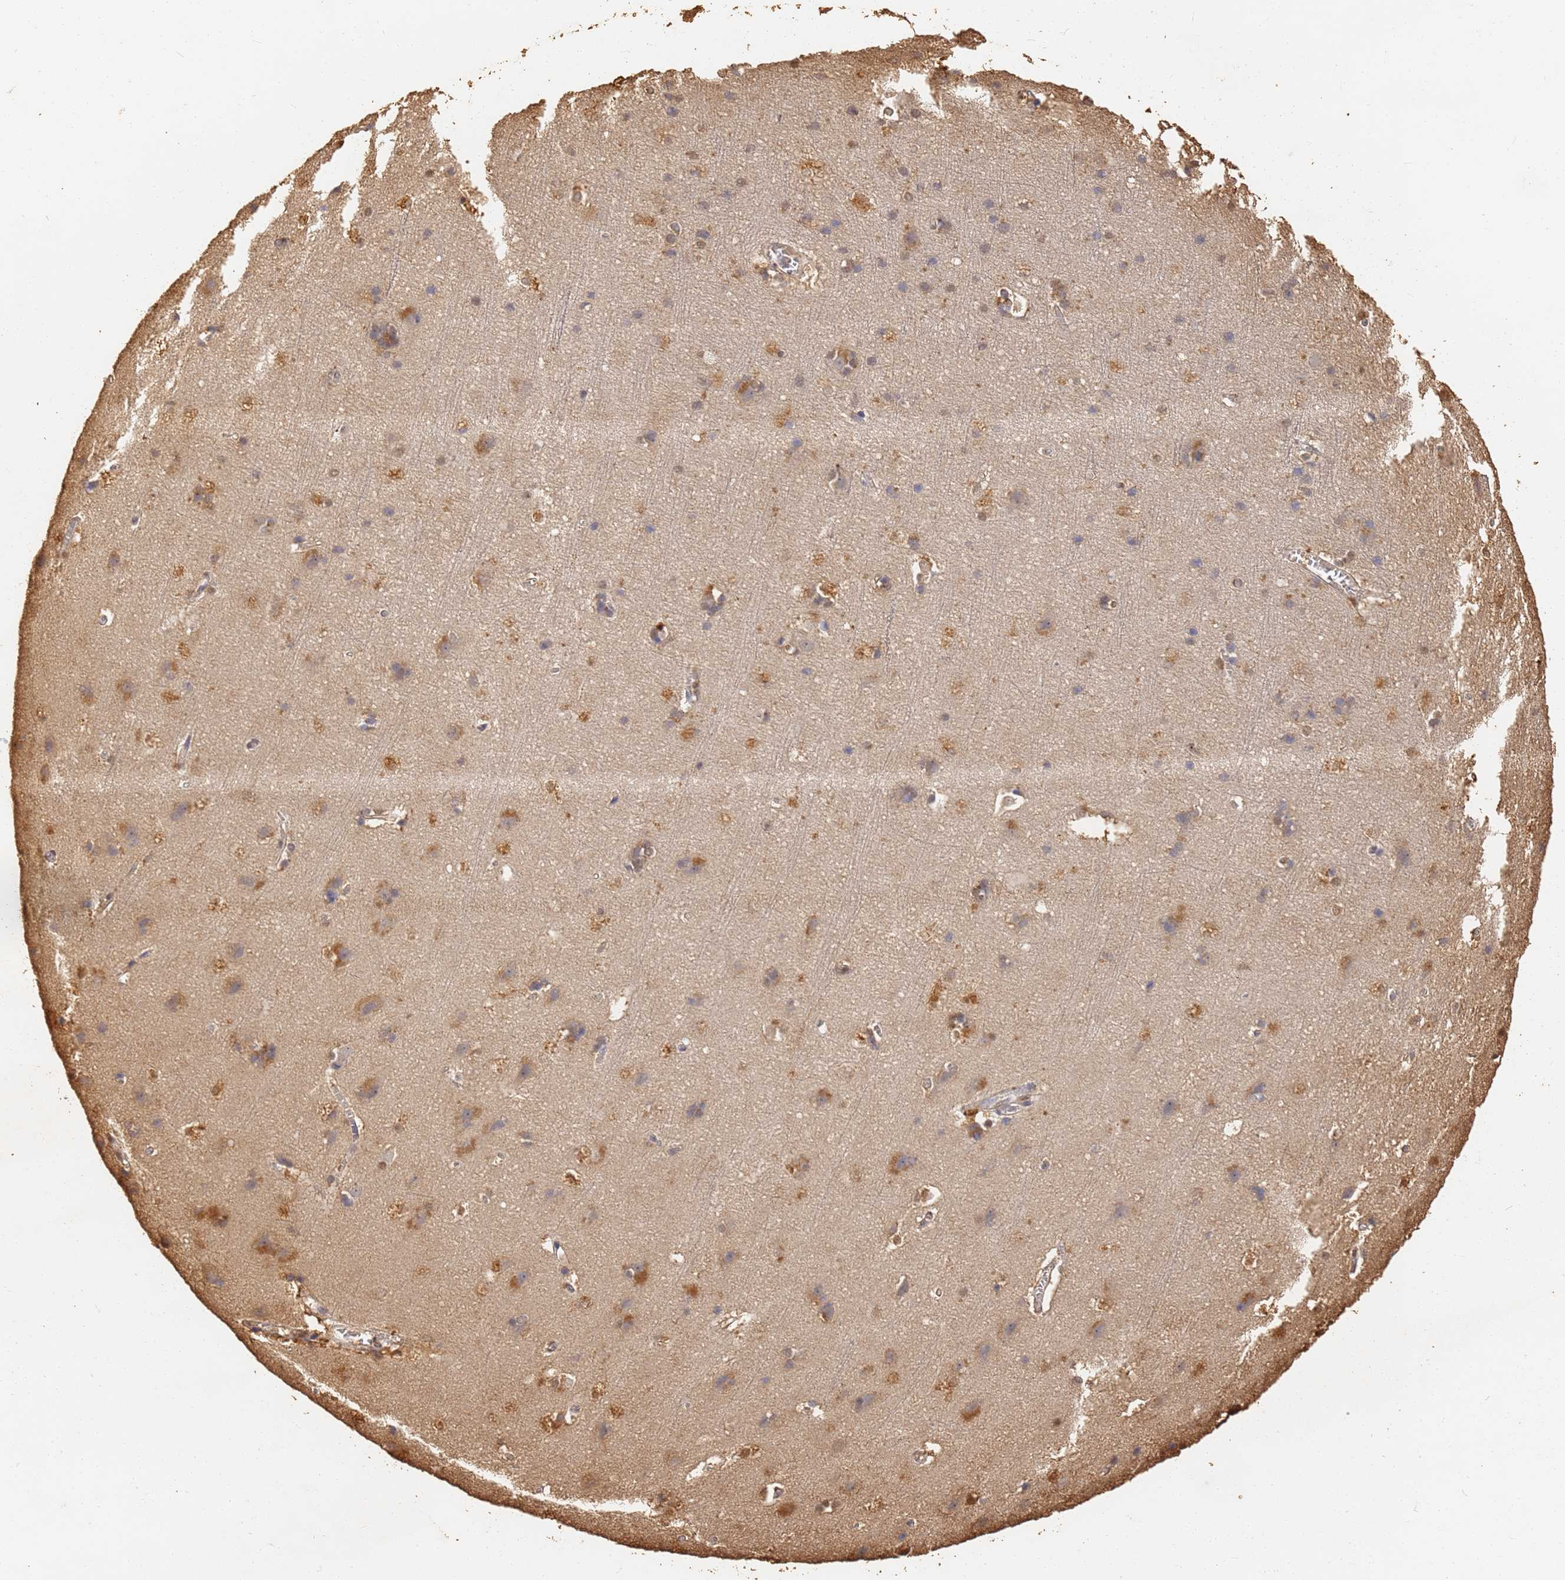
{"staining": {"intensity": "weak", "quantity": "25%-75%", "location": "cytoplasmic/membranous"}, "tissue": "cerebral cortex", "cell_type": "Endothelial cells", "image_type": "normal", "snomed": [{"axis": "morphology", "description": "Normal tissue, NOS"}, {"axis": "topography", "description": "Cerebral cortex"}], "caption": "Endothelial cells display weak cytoplasmic/membranous positivity in approximately 25%-75% of cells in unremarkable cerebral cortex.", "gene": "JAK2", "patient": {"sex": "male", "age": 54}}